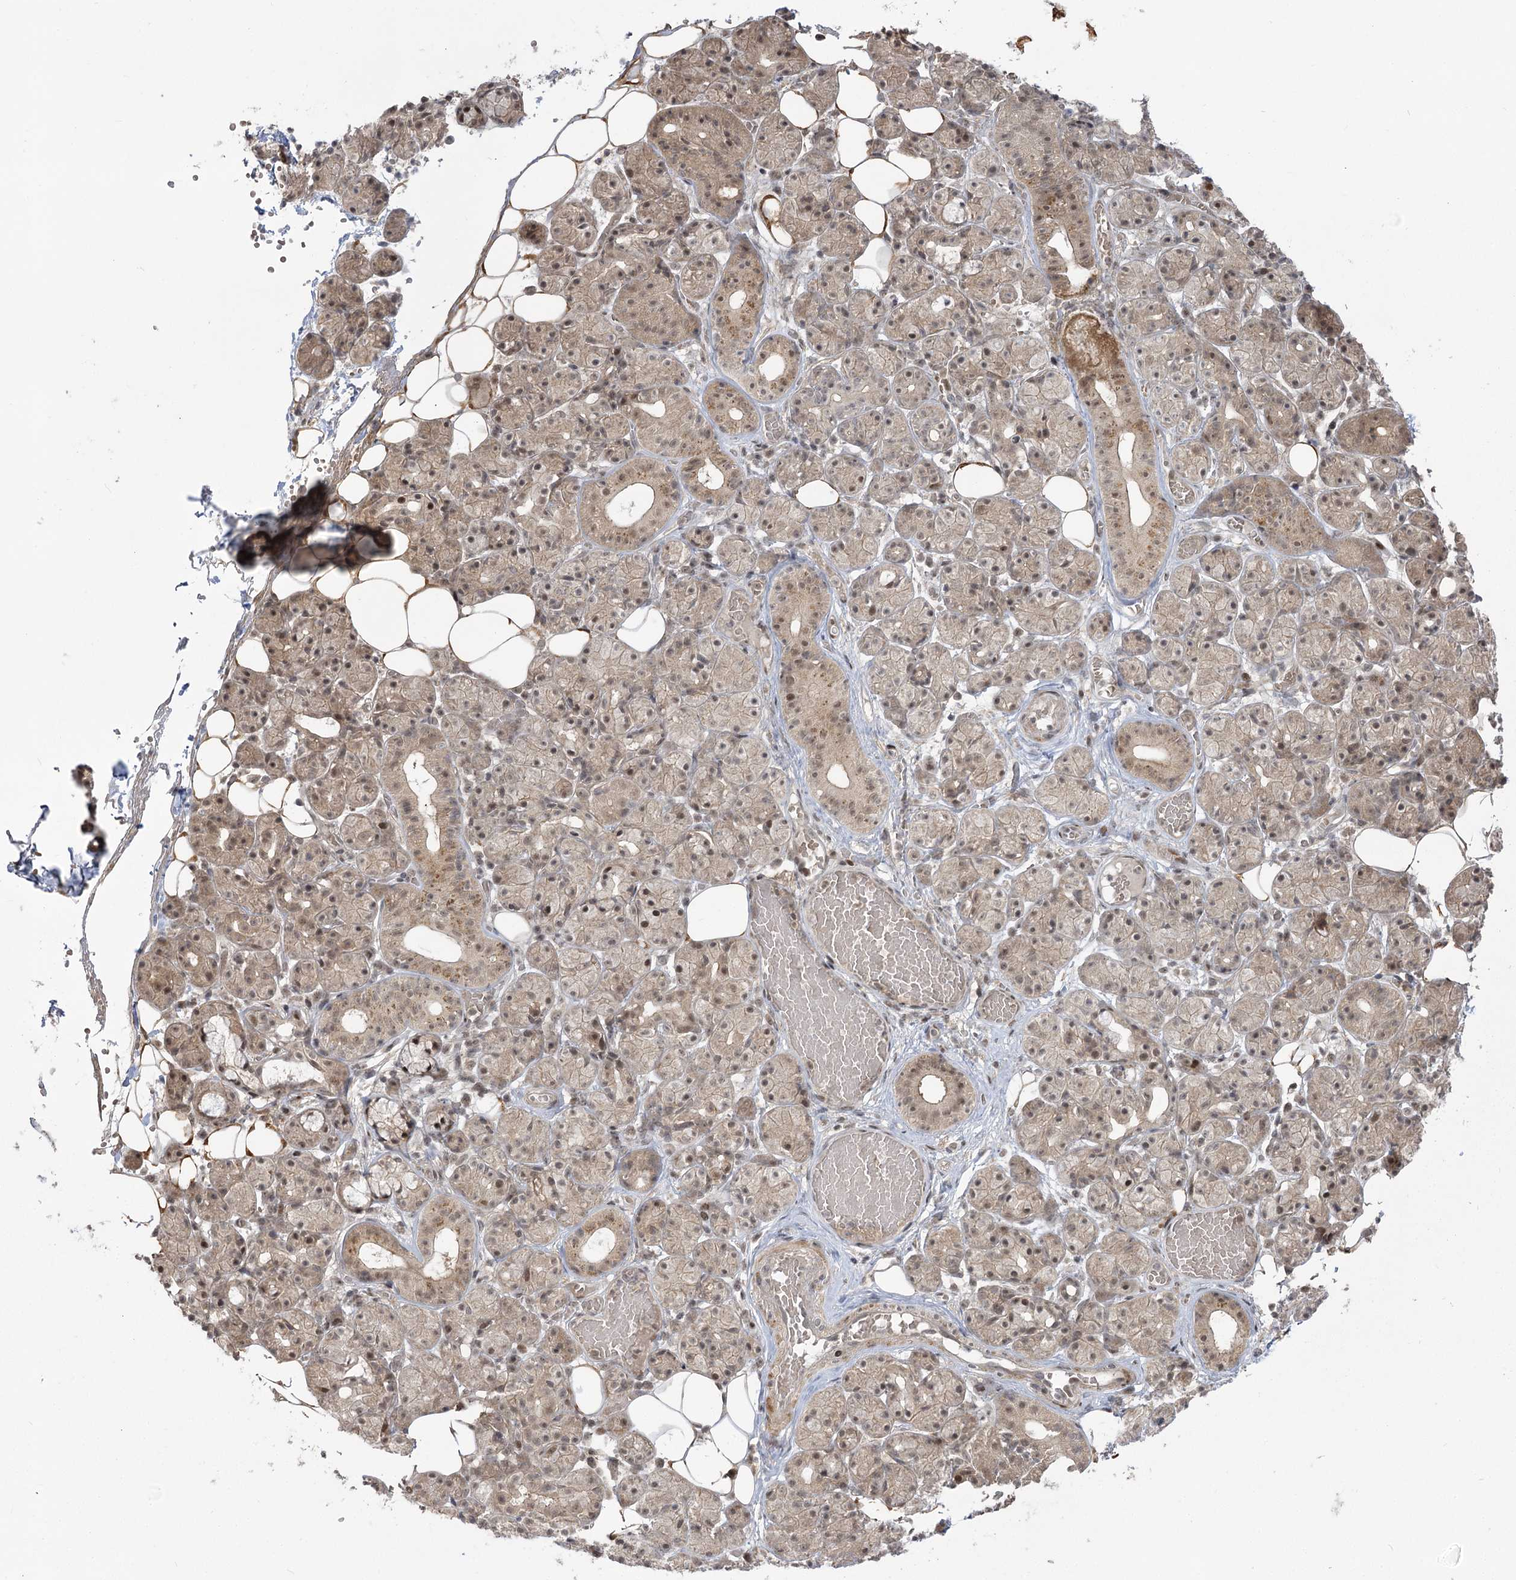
{"staining": {"intensity": "moderate", "quantity": ">75%", "location": "cytoplasmic/membranous,nuclear"}, "tissue": "salivary gland", "cell_type": "Glandular cells", "image_type": "normal", "snomed": [{"axis": "morphology", "description": "Normal tissue, NOS"}, {"axis": "topography", "description": "Salivary gland"}], "caption": "The micrograph displays staining of normal salivary gland, revealing moderate cytoplasmic/membranous,nuclear protein positivity (brown color) within glandular cells.", "gene": "HELQ", "patient": {"sex": "male", "age": 63}}